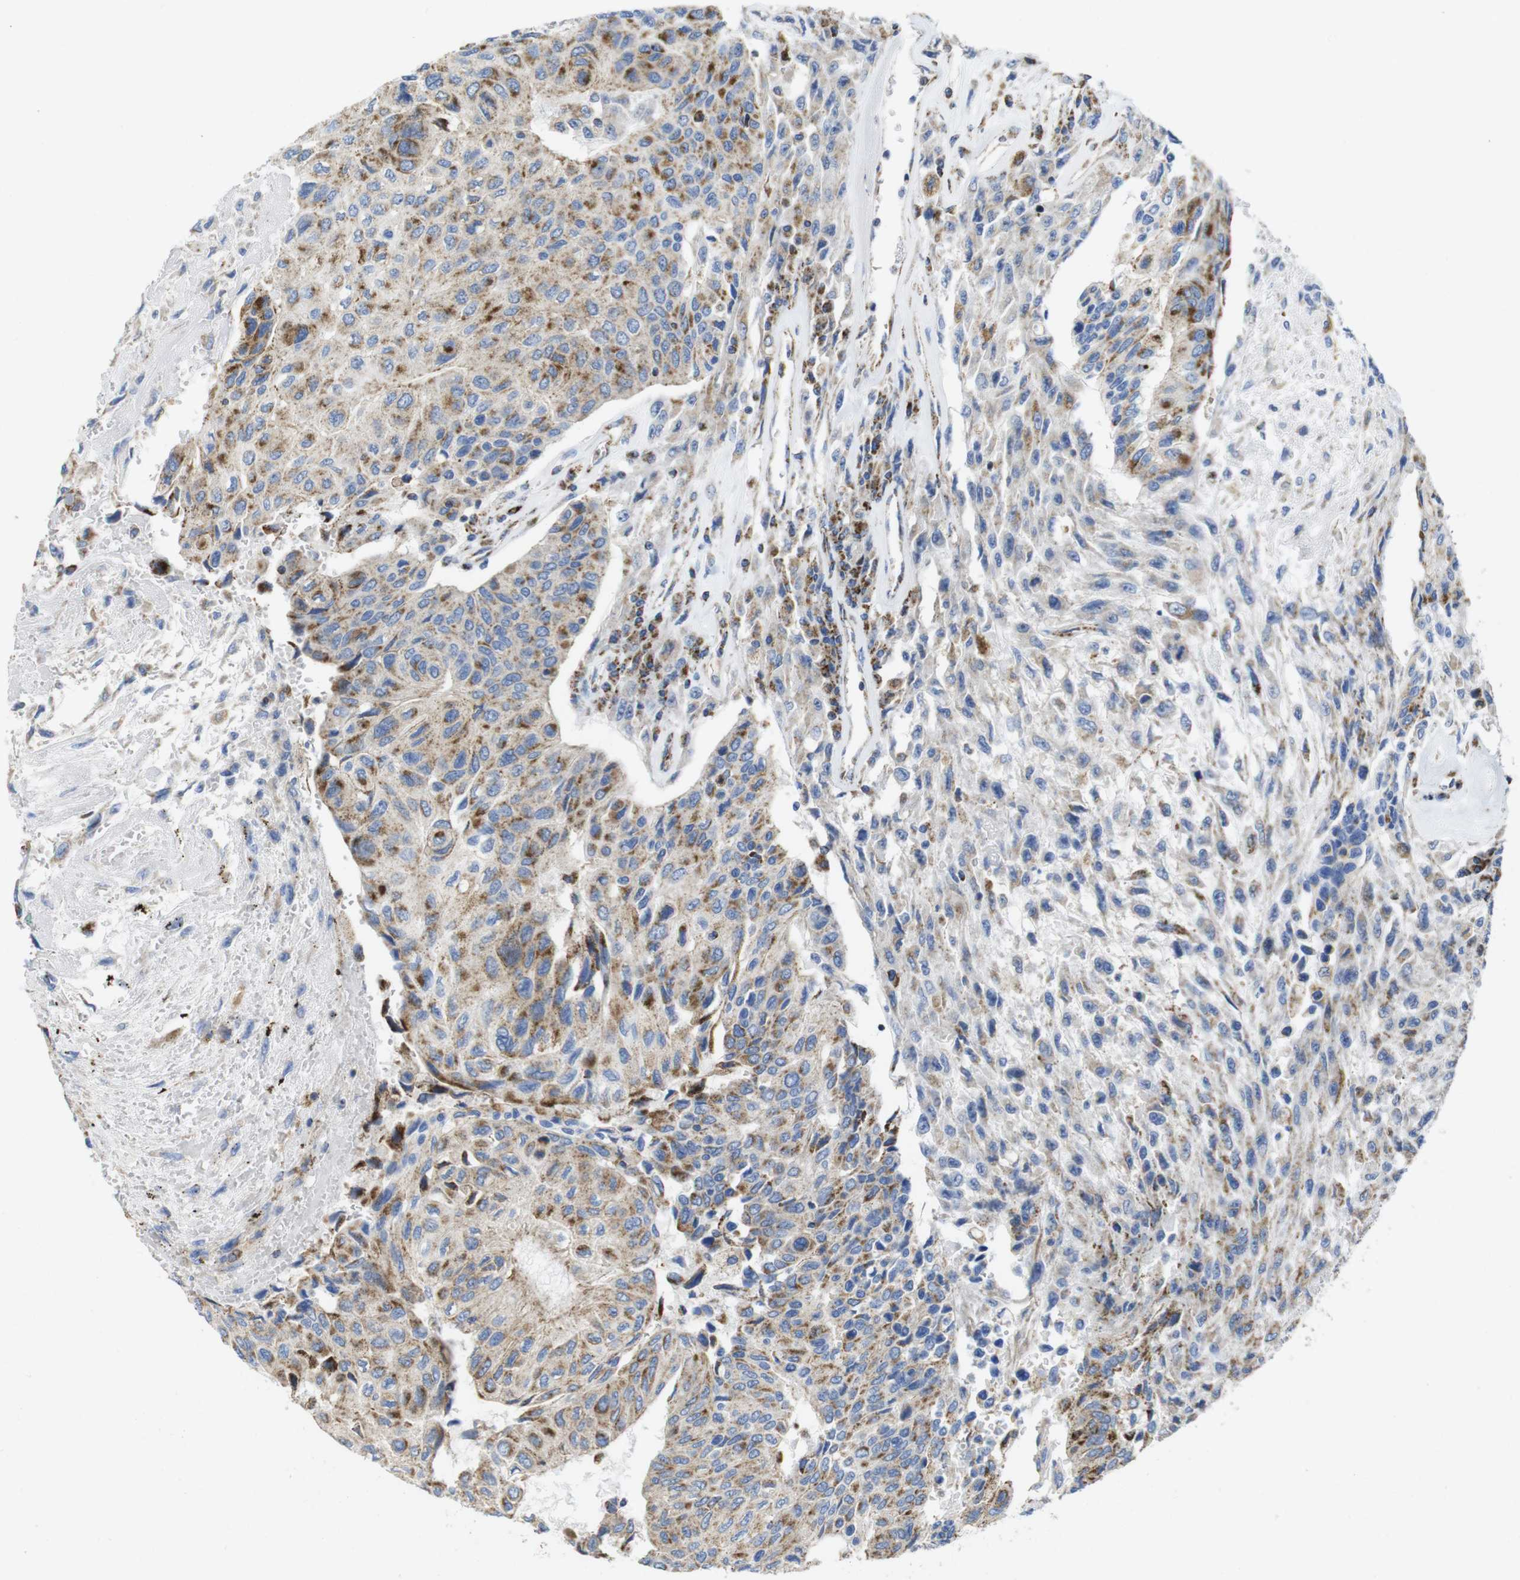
{"staining": {"intensity": "moderate", "quantity": ">75%", "location": "cytoplasmic/membranous"}, "tissue": "urothelial cancer", "cell_type": "Tumor cells", "image_type": "cancer", "snomed": [{"axis": "morphology", "description": "Urothelial carcinoma, High grade"}, {"axis": "topography", "description": "Urinary bladder"}], "caption": "Protein expression by immunohistochemistry displays moderate cytoplasmic/membranous expression in about >75% of tumor cells in urothelial carcinoma (high-grade). The protein of interest is shown in brown color, while the nuclei are stained blue.", "gene": "TMEM192", "patient": {"sex": "female", "age": 85}}